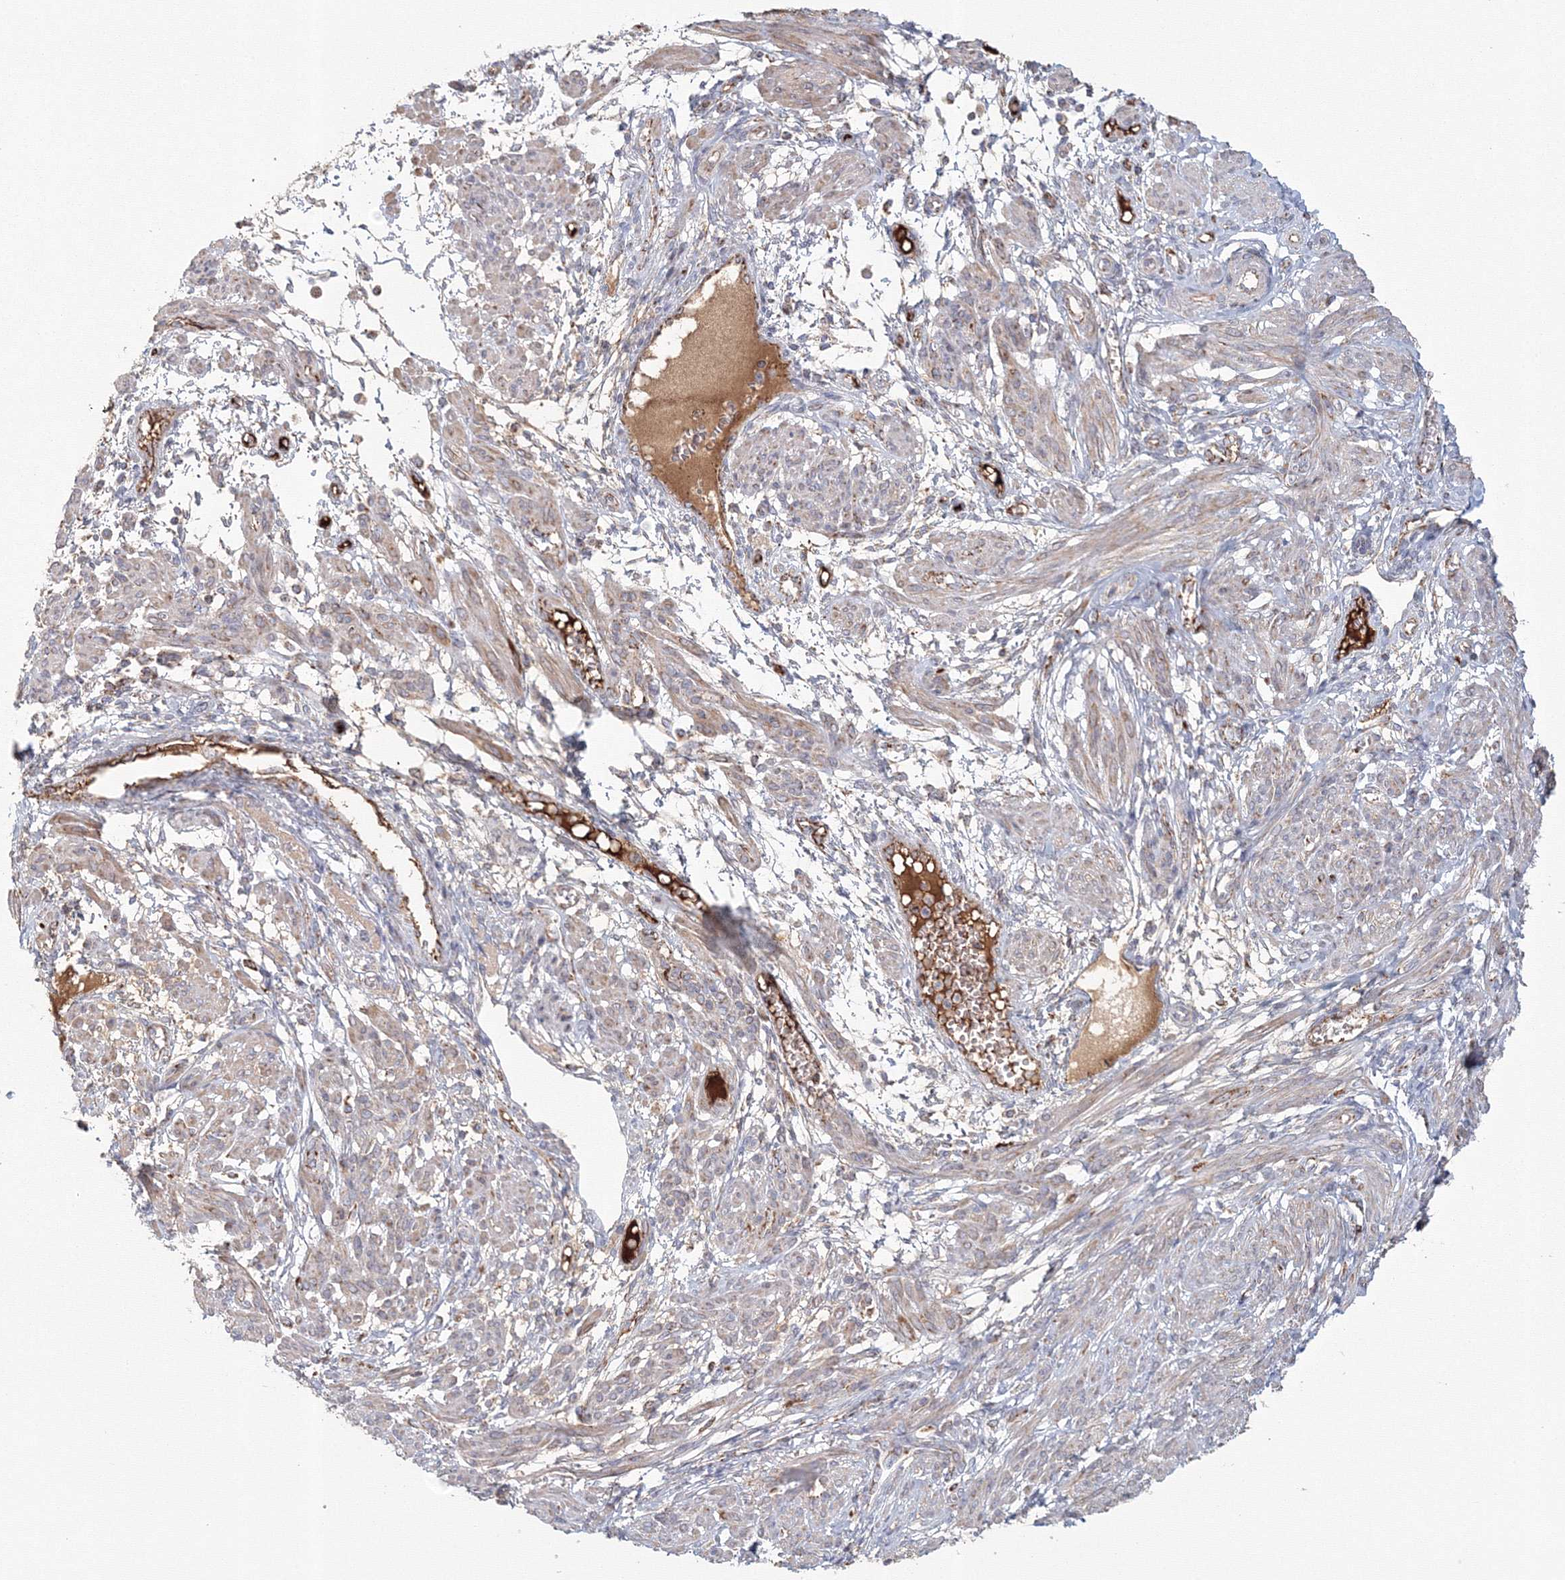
{"staining": {"intensity": "weak", "quantity": ">75%", "location": "cytoplasmic/membranous"}, "tissue": "smooth muscle", "cell_type": "Smooth muscle cells", "image_type": "normal", "snomed": [{"axis": "morphology", "description": "Normal tissue, NOS"}, {"axis": "topography", "description": "Smooth muscle"}], "caption": "Unremarkable smooth muscle shows weak cytoplasmic/membranous positivity in approximately >75% of smooth muscle cells, visualized by immunohistochemistry. The protein is shown in brown color, while the nuclei are stained blue.", "gene": "GRPEL1", "patient": {"sex": "female", "age": 39}}